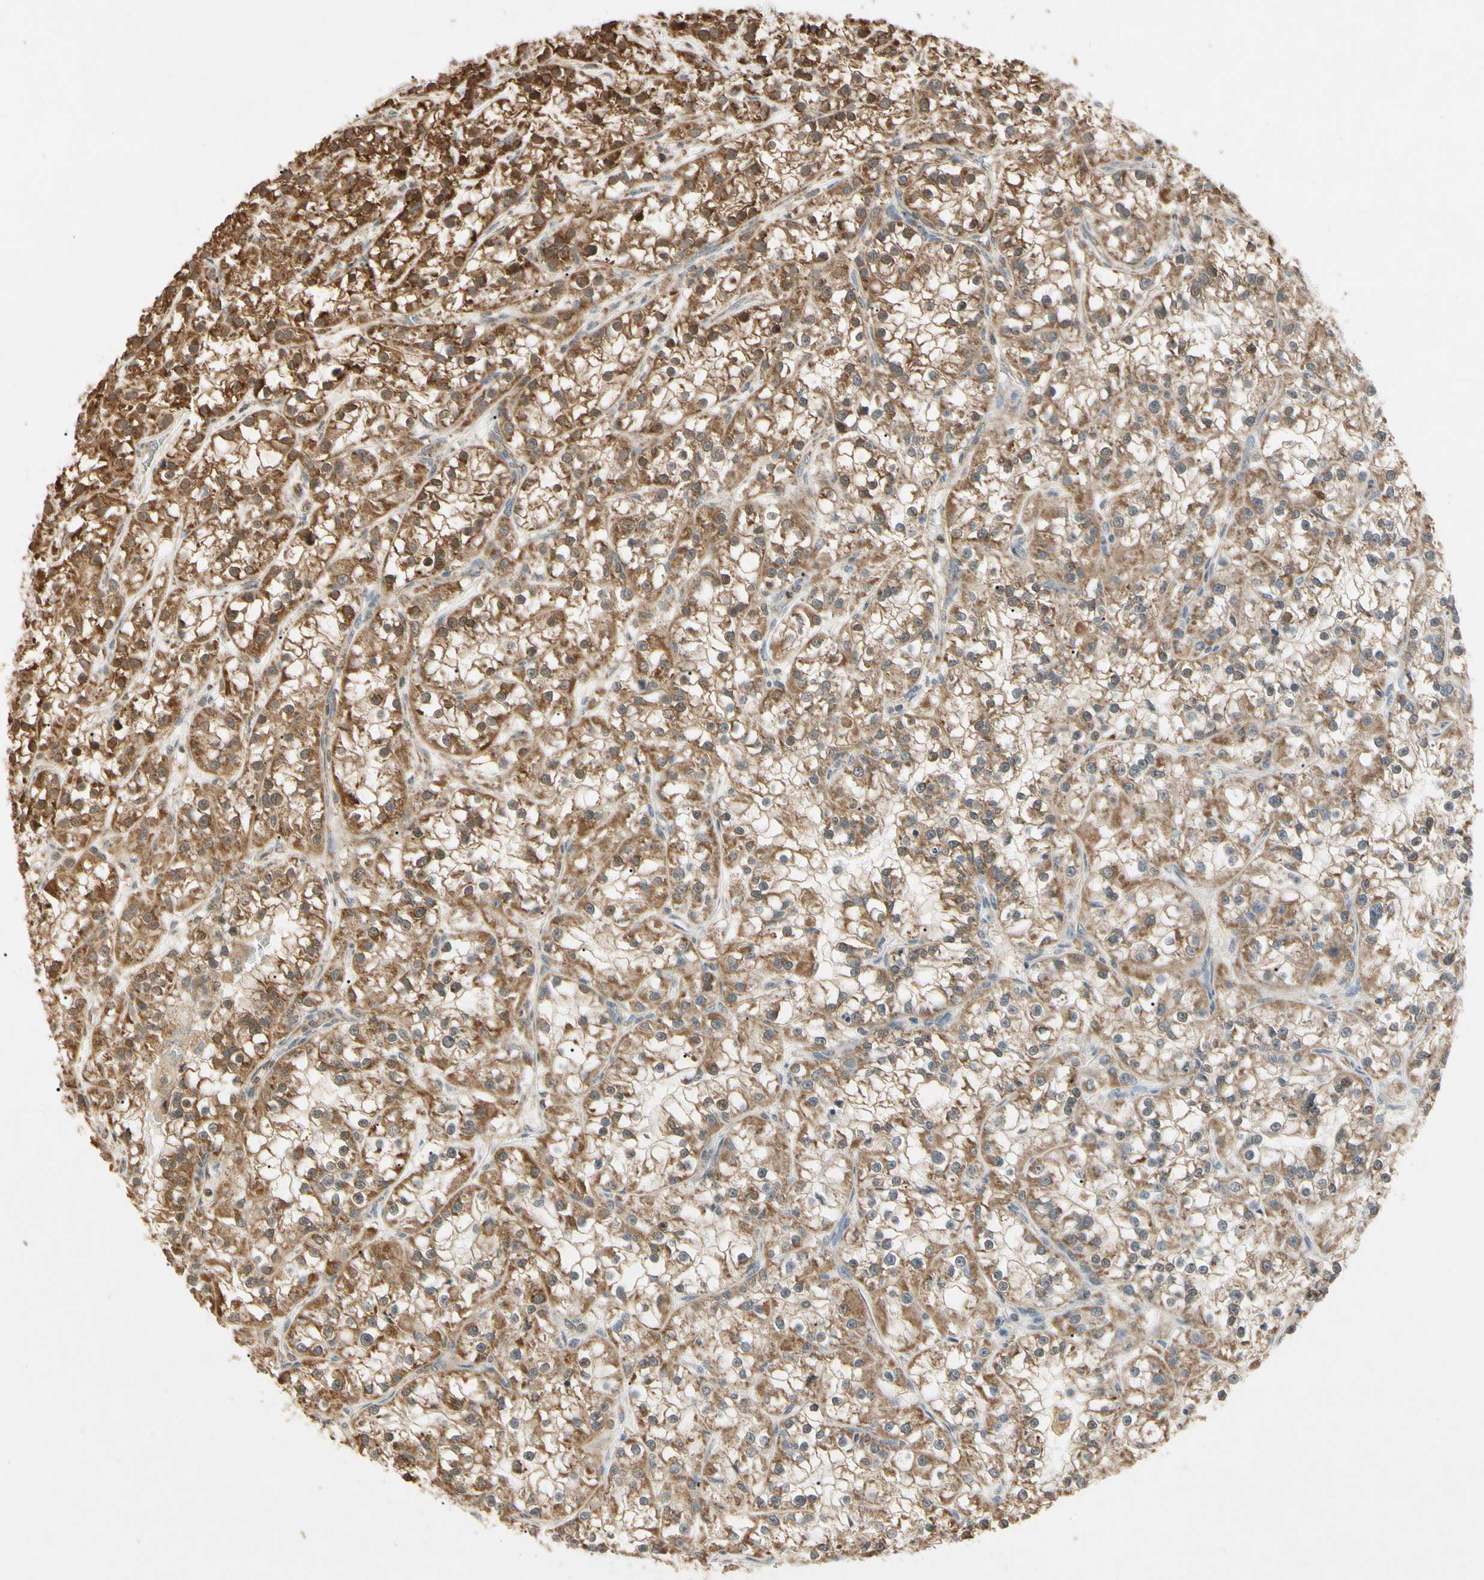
{"staining": {"intensity": "moderate", "quantity": ">75%", "location": "cytoplasmic/membranous"}, "tissue": "renal cancer", "cell_type": "Tumor cells", "image_type": "cancer", "snomed": [{"axis": "morphology", "description": "Adenocarcinoma, NOS"}, {"axis": "topography", "description": "Kidney"}], "caption": "An IHC image of tumor tissue is shown. Protein staining in brown labels moderate cytoplasmic/membranous positivity in renal adenocarcinoma within tumor cells. (DAB IHC, brown staining for protein, blue staining for nuclei).", "gene": "PRDX5", "patient": {"sex": "female", "age": 52}}